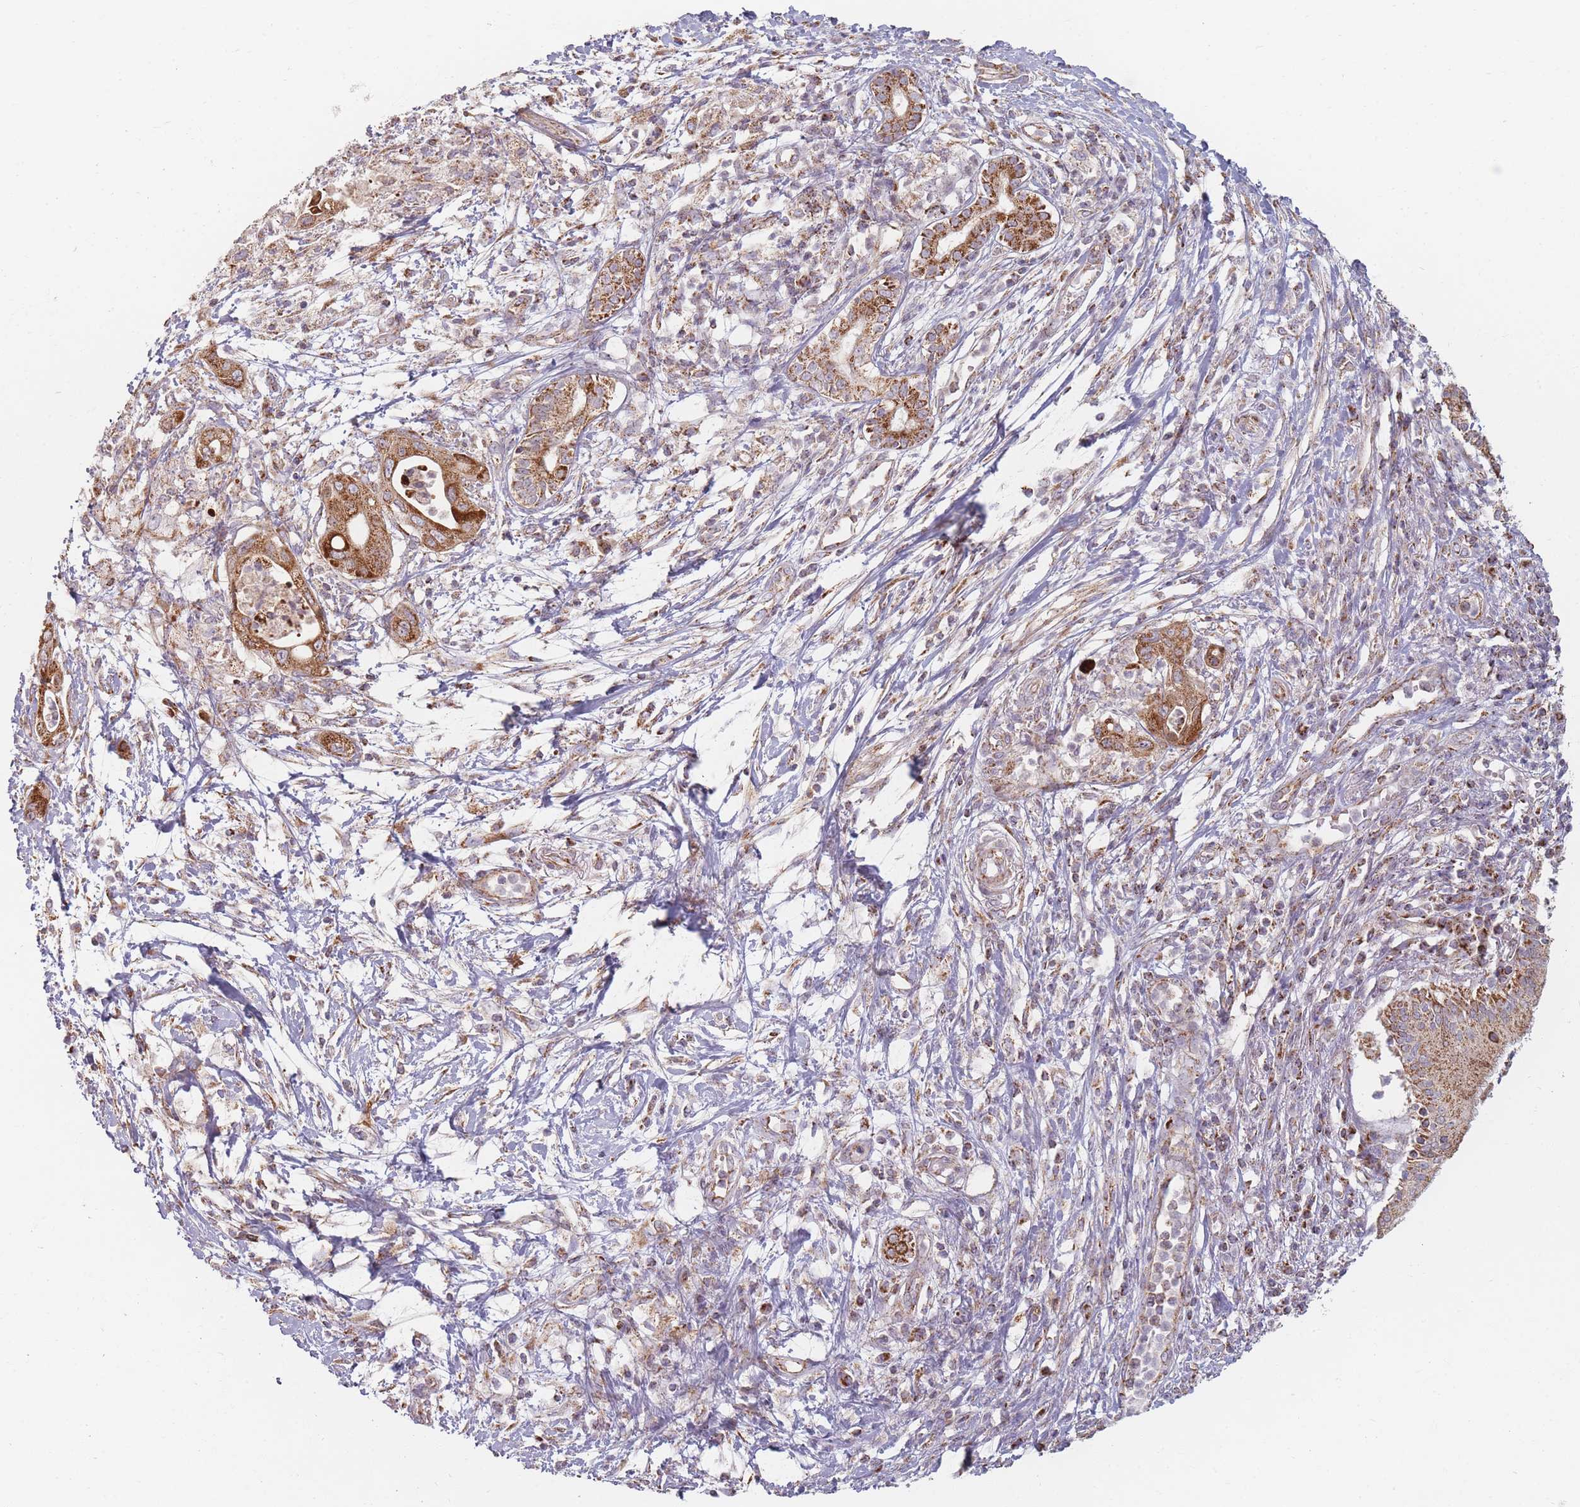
{"staining": {"intensity": "moderate", "quantity": ">75%", "location": "cytoplasmic/membranous"}, "tissue": "pancreatic cancer", "cell_type": "Tumor cells", "image_type": "cancer", "snomed": [{"axis": "morphology", "description": "Adenocarcinoma, NOS"}, {"axis": "topography", "description": "Pancreas"}], "caption": "IHC photomicrograph of neoplastic tissue: human adenocarcinoma (pancreatic) stained using IHC reveals medium levels of moderate protein expression localized specifically in the cytoplasmic/membranous of tumor cells, appearing as a cytoplasmic/membranous brown color.", "gene": "ESRP2", "patient": {"sex": "male", "age": 68}}